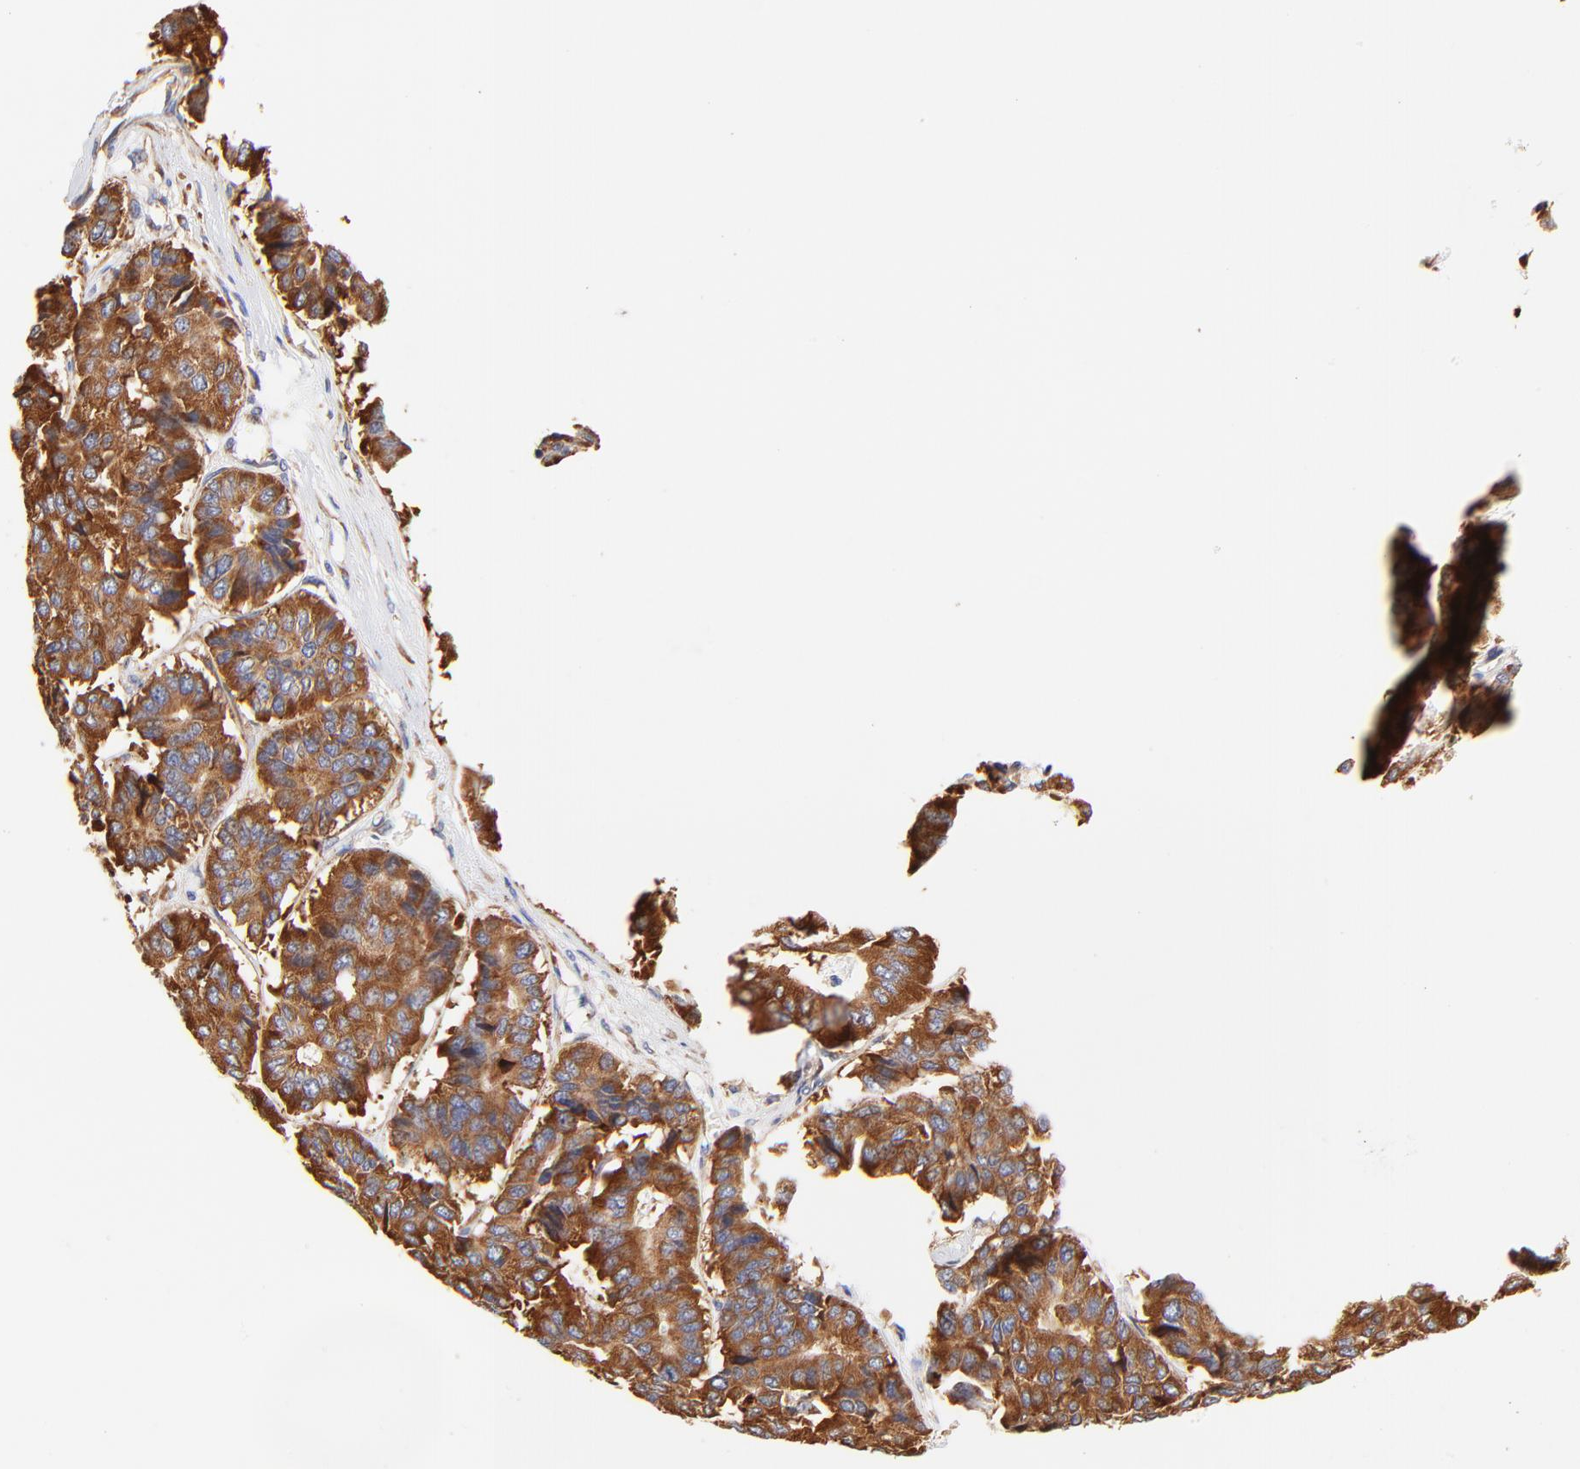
{"staining": {"intensity": "strong", "quantity": ">75%", "location": "cytoplasmic/membranous"}, "tissue": "pancreatic cancer", "cell_type": "Tumor cells", "image_type": "cancer", "snomed": [{"axis": "morphology", "description": "Adenocarcinoma, NOS"}, {"axis": "topography", "description": "Pancreas"}], "caption": "Immunohistochemistry photomicrograph of human pancreatic adenocarcinoma stained for a protein (brown), which reveals high levels of strong cytoplasmic/membranous staining in about >75% of tumor cells.", "gene": "RPL27", "patient": {"sex": "male", "age": 50}}